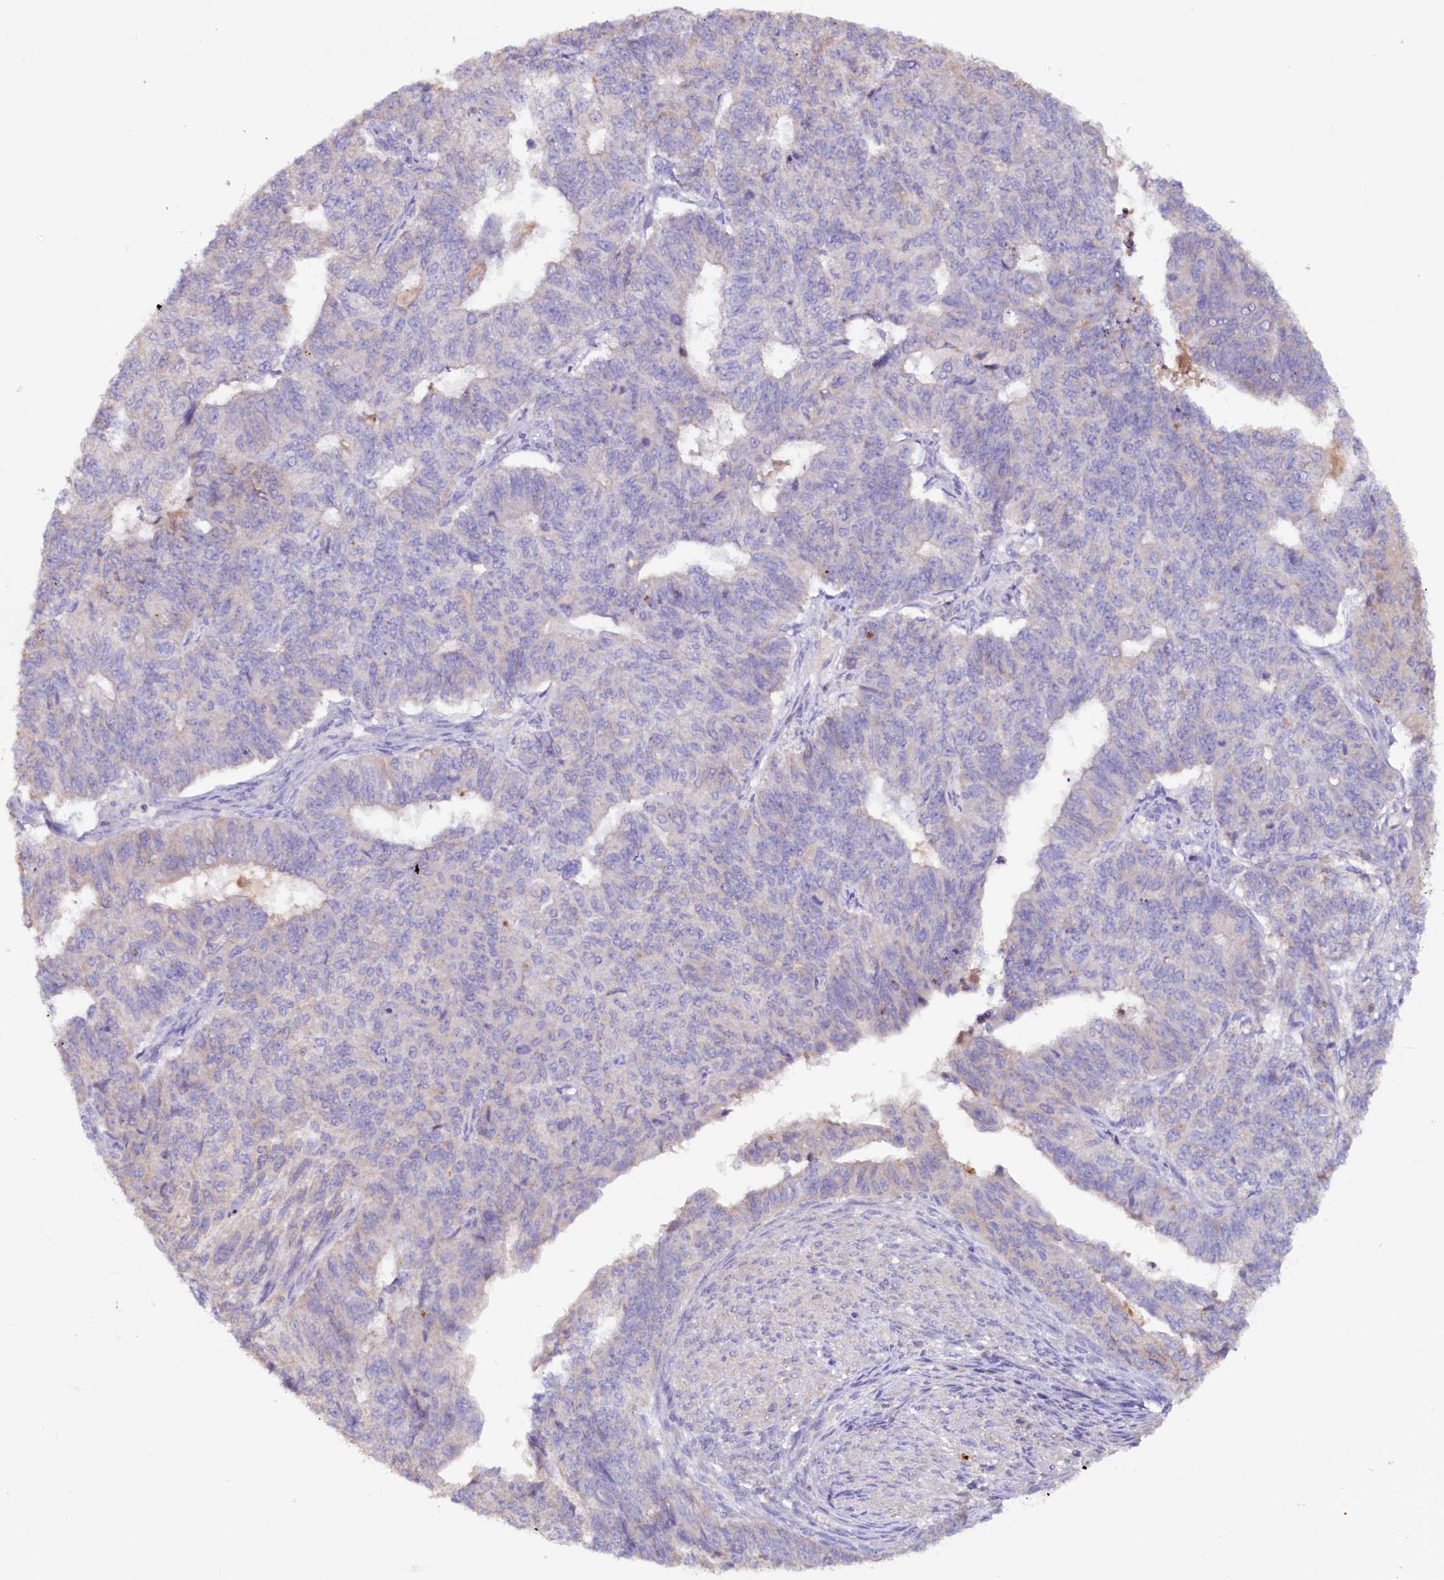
{"staining": {"intensity": "negative", "quantity": "none", "location": "none"}, "tissue": "endometrial cancer", "cell_type": "Tumor cells", "image_type": "cancer", "snomed": [{"axis": "morphology", "description": "Adenocarcinoma, NOS"}, {"axis": "topography", "description": "Endometrium"}], "caption": "Immunohistochemistry image of human endometrial cancer (adenocarcinoma) stained for a protein (brown), which shows no staining in tumor cells.", "gene": "IL17RD", "patient": {"sex": "female", "age": 32}}